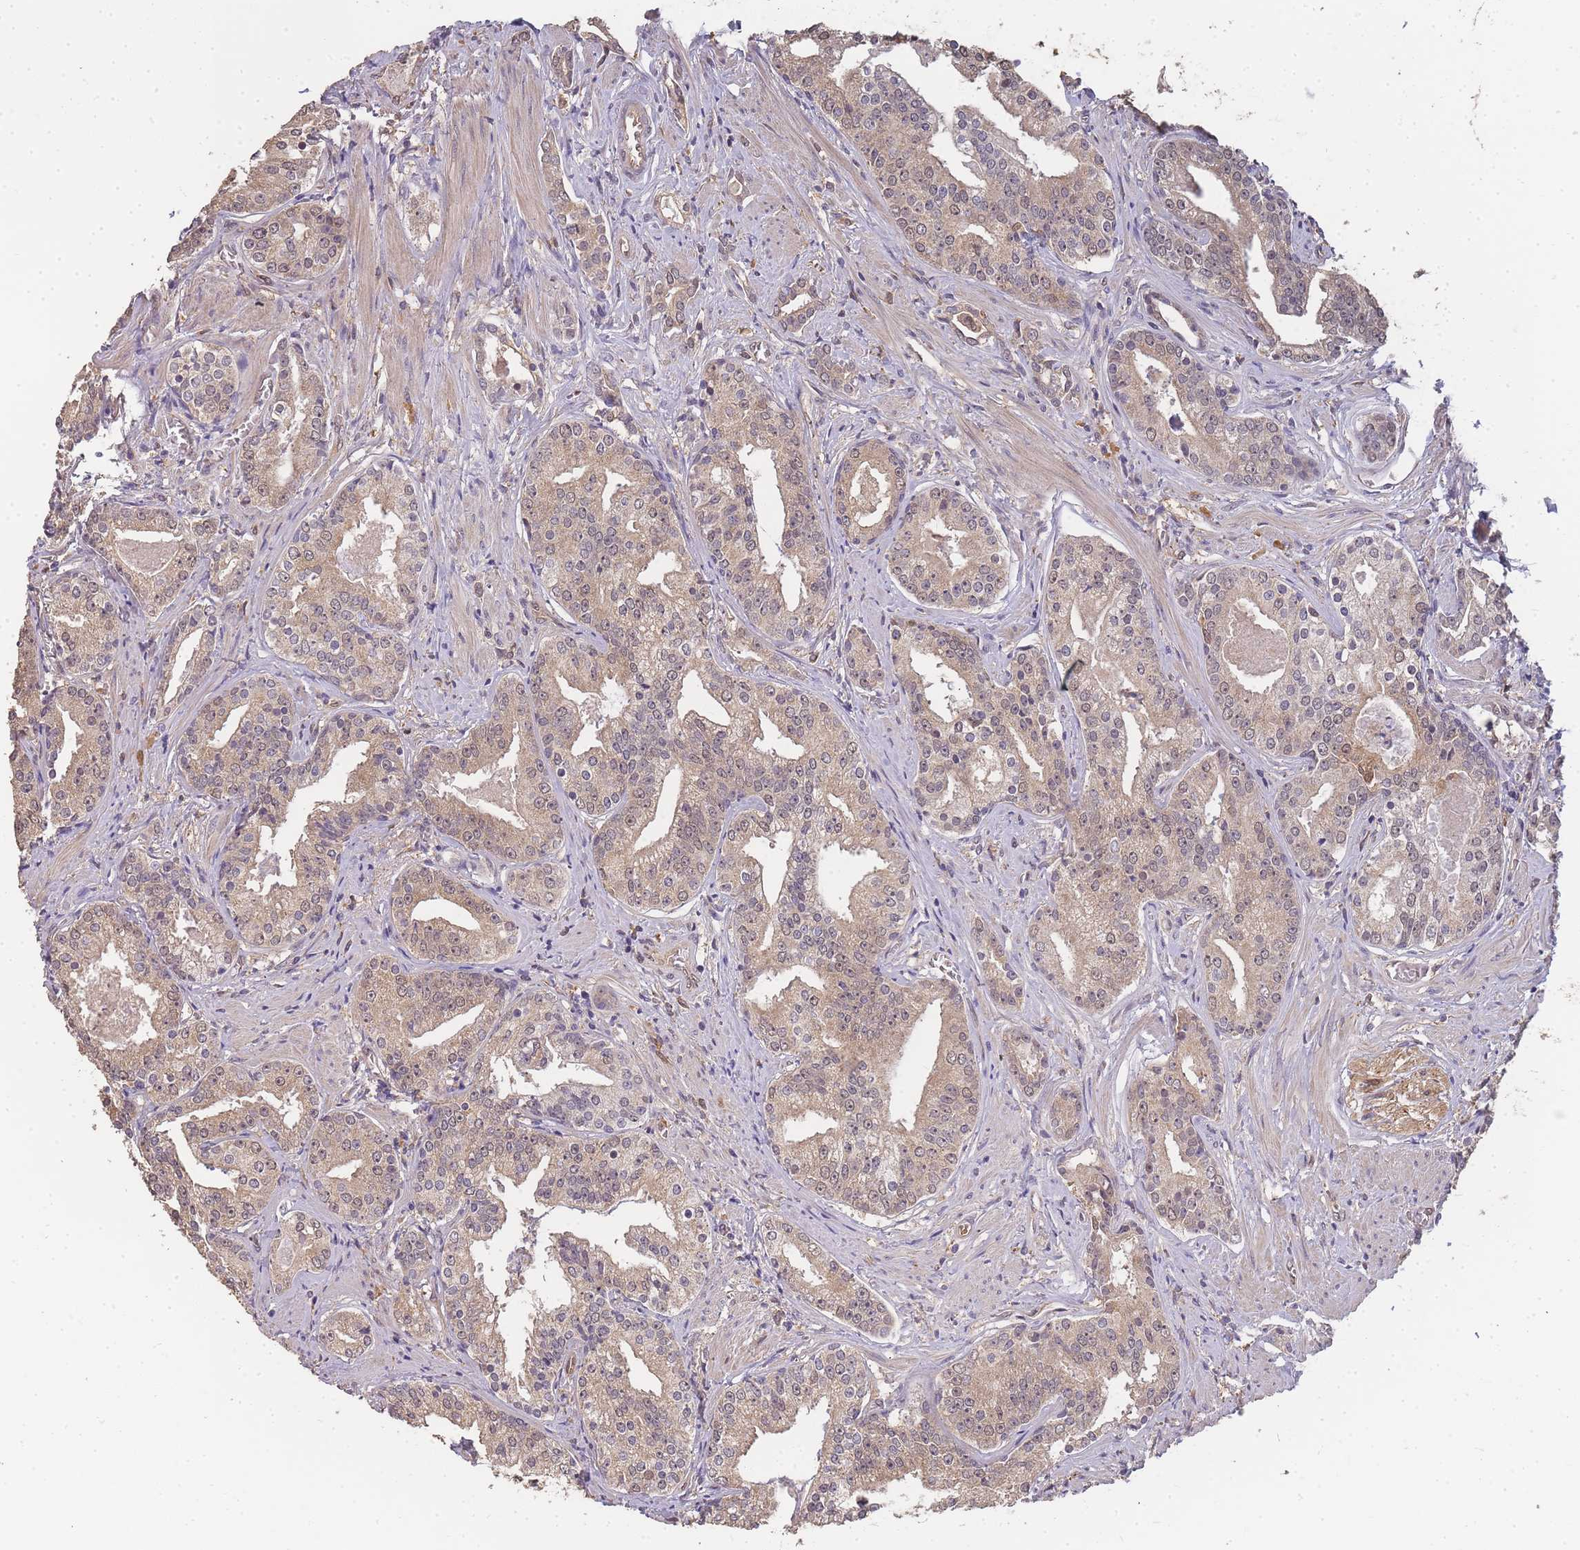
{"staining": {"intensity": "moderate", "quantity": ">75%", "location": "cytoplasmic/membranous,nuclear"}, "tissue": "prostate cancer", "cell_type": "Tumor cells", "image_type": "cancer", "snomed": [{"axis": "morphology", "description": "Adenocarcinoma, High grade"}, {"axis": "topography", "description": "Prostate"}], "caption": "Prostate cancer tissue shows moderate cytoplasmic/membranous and nuclear staining in about >75% of tumor cells The staining is performed using DAB brown chromogen to label protein expression. The nuclei are counter-stained blue using hematoxylin.", "gene": "CDKN2AIPNL", "patient": {"sex": "male", "age": 58}}